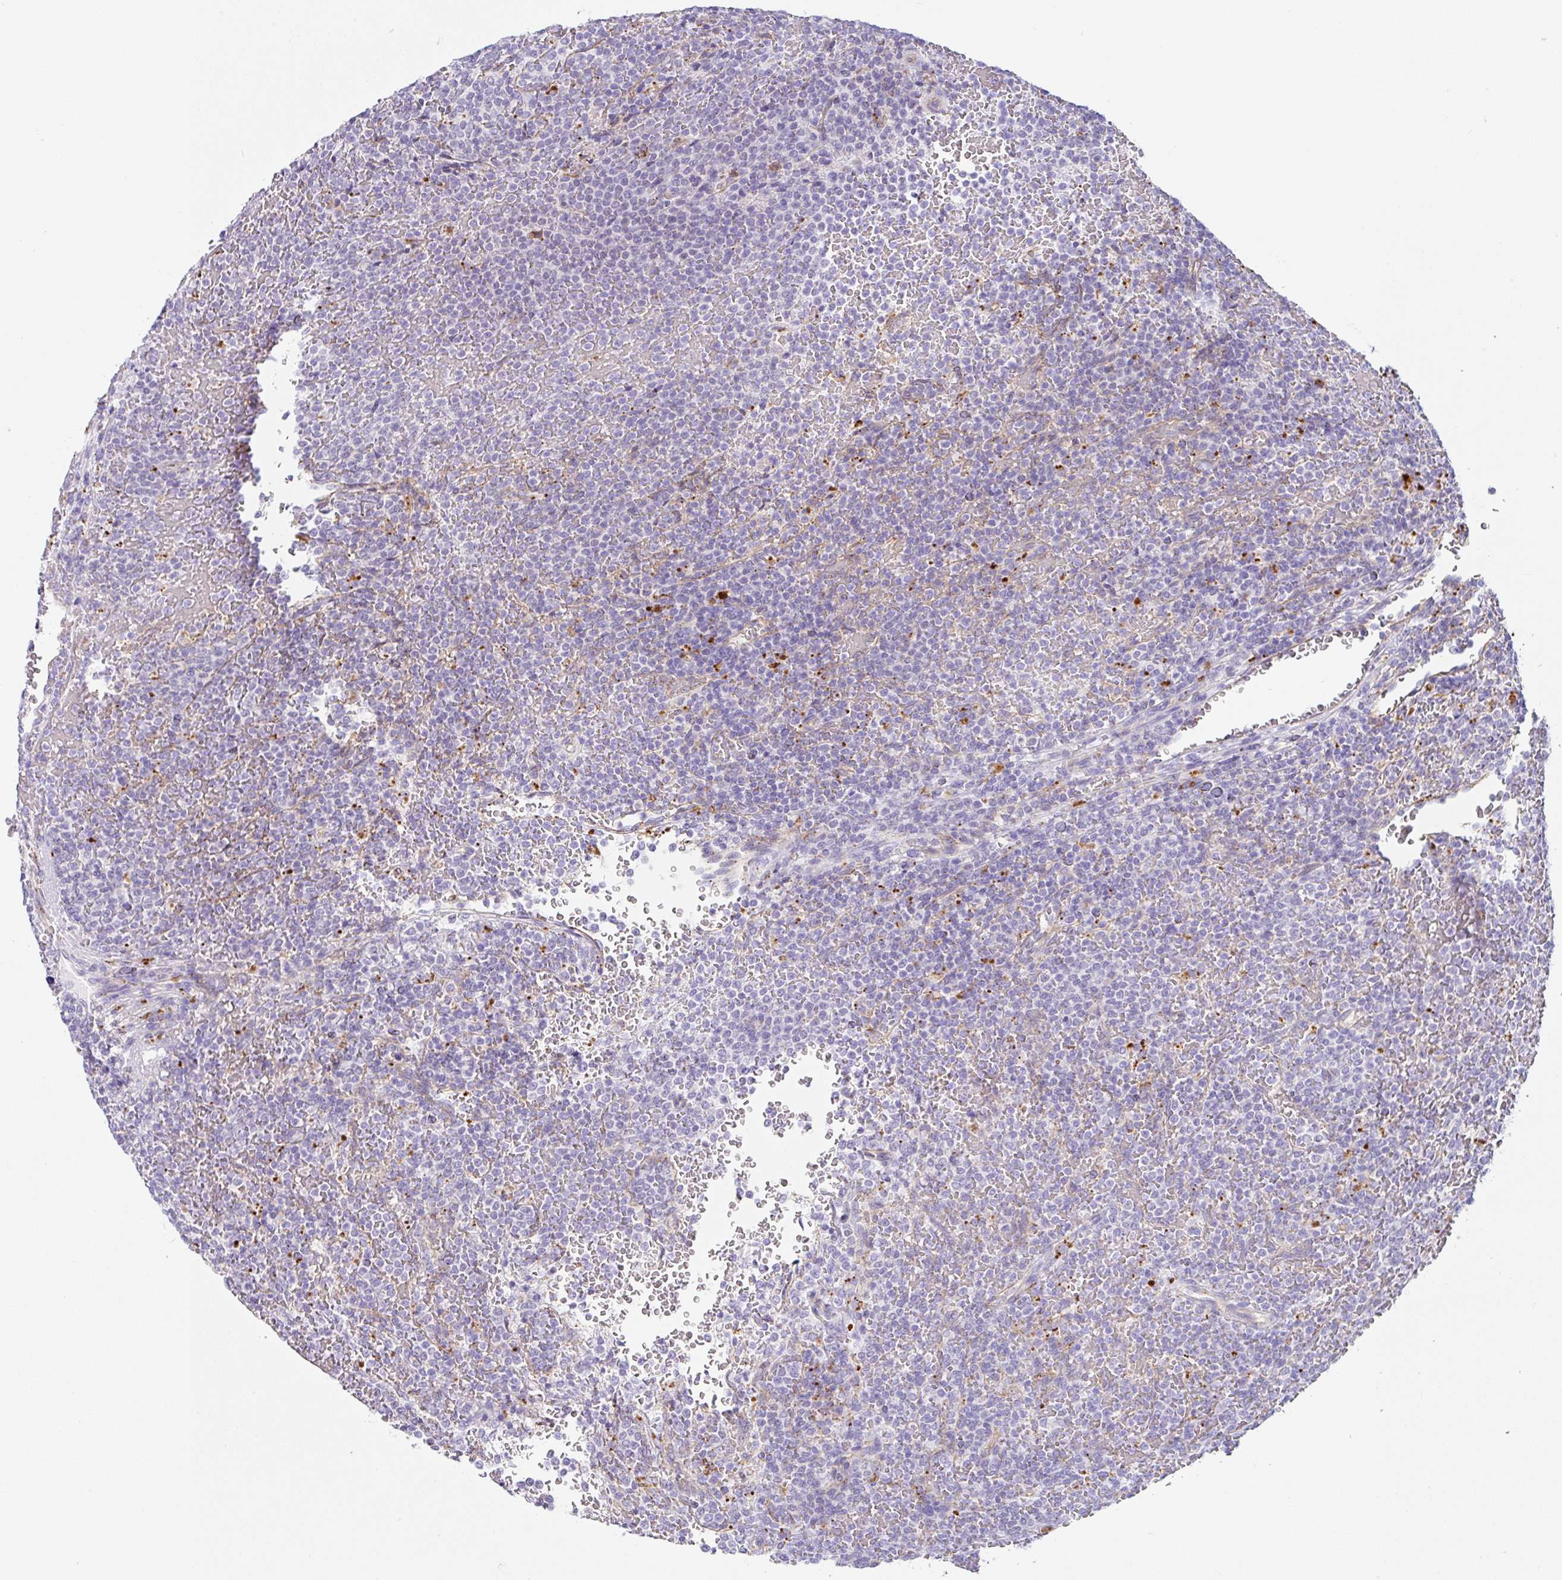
{"staining": {"intensity": "negative", "quantity": "none", "location": "none"}, "tissue": "lymphoma", "cell_type": "Tumor cells", "image_type": "cancer", "snomed": [{"axis": "morphology", "description": "Malignant lymphoma, non-Hodgkin's type, Low grade"}, {"axis": "topography", "description": "Spleen"}], "caption": "Image shows no significant protein positivity in tumor cells of malignant lymphoma, non-Hodgkin's type (low-grade). (DAB immunohistochemistry, high magnification).", "gene": "DKK4", "patient": {"sex": "male", "age": 60}}